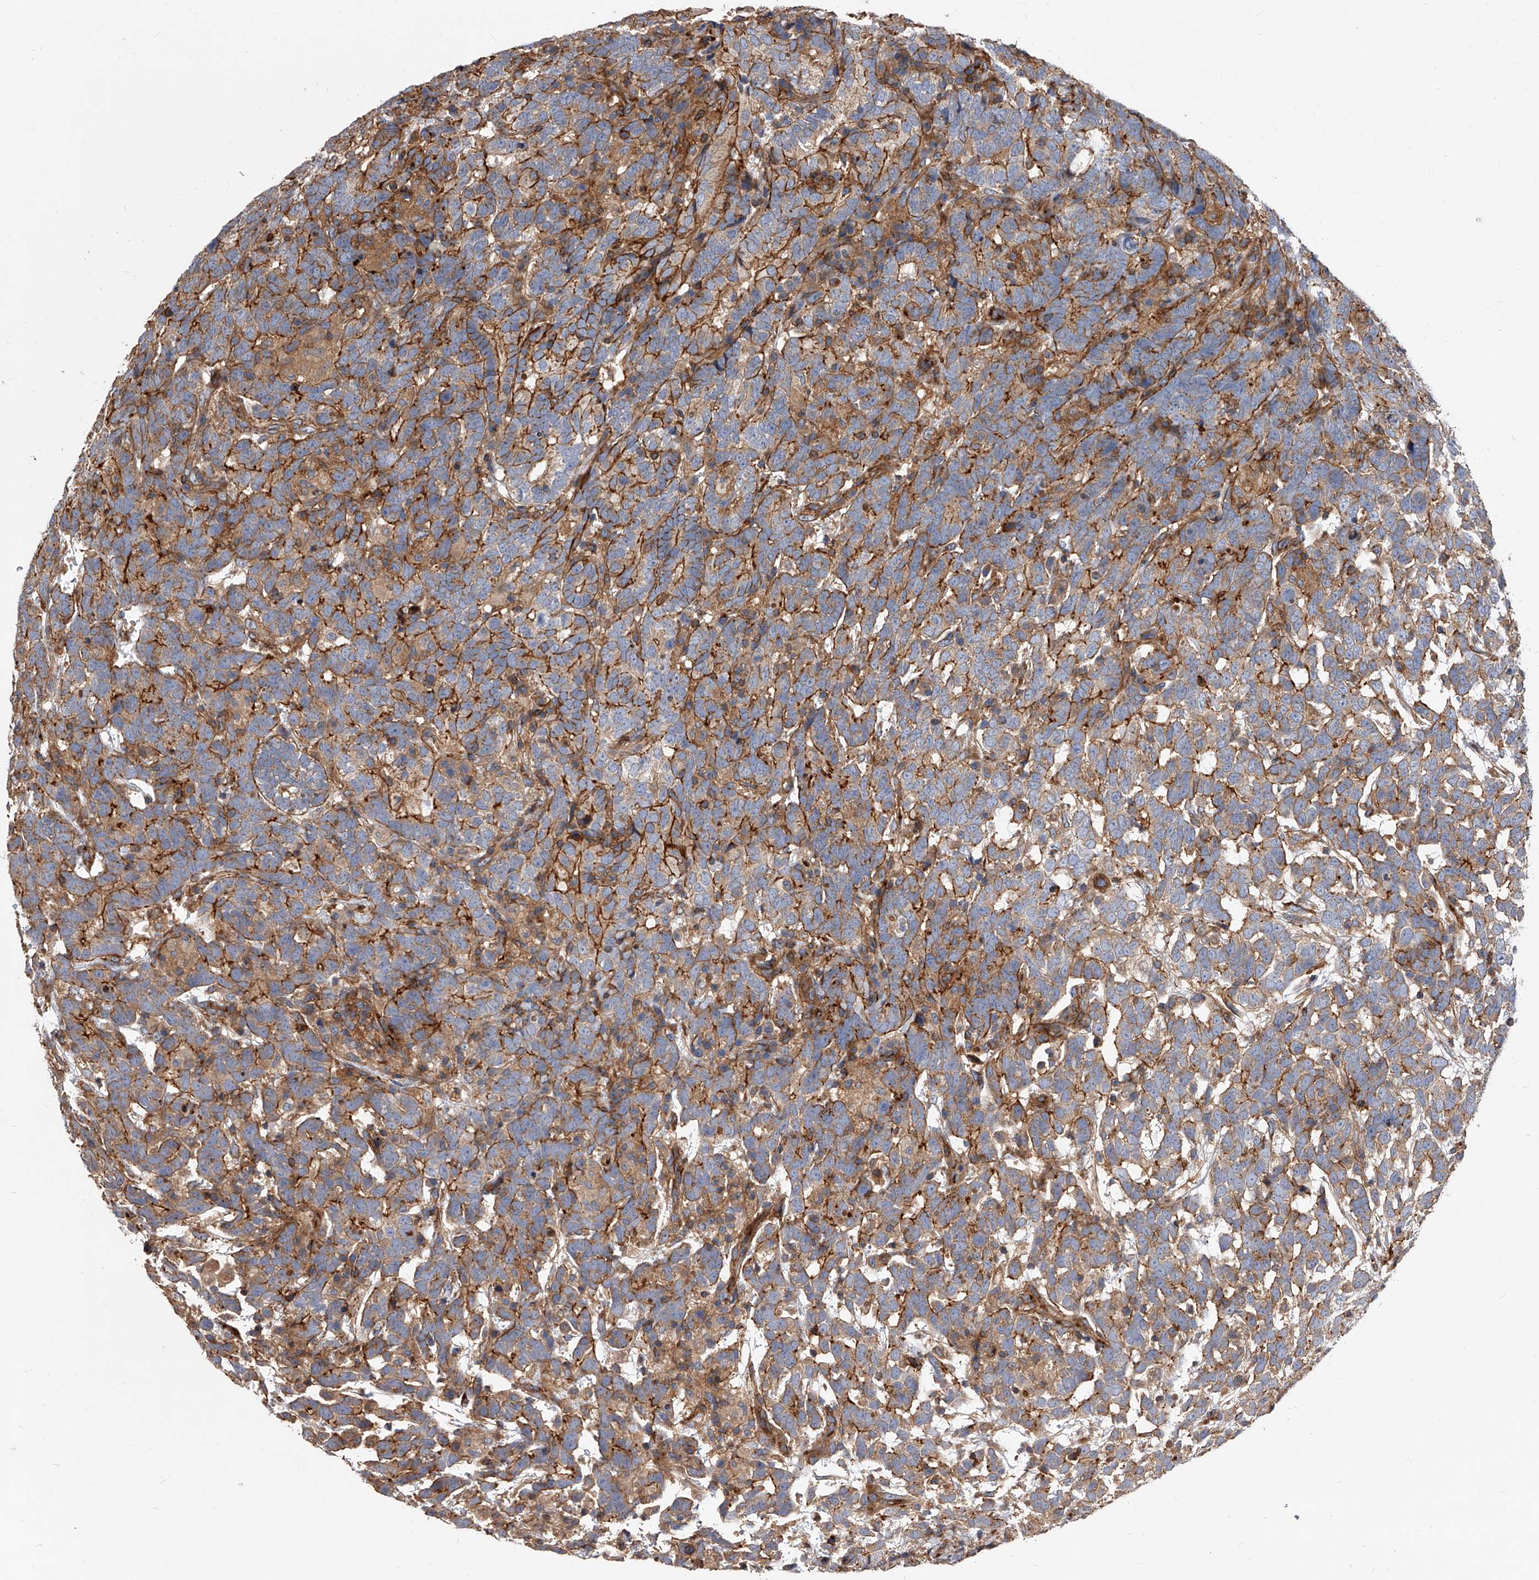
{"staining": {"intensity": "moderate", "quantity": ">75%", "location": "cytoplasmic/membranous"}, "tissue": "testis cancer", "cell_type": "Tumor cells", "image_type": "cancer", "snomed": [{"axis": "morphology", "description": "Carcinoma, Embryonal, NOS"}, {"axis": "topography", "description": "Testis"}], "caption": "Immunohistochemical staining of human testis cancer shows medium levels of moderate cytoplasmic/membranous protein staining in approximately >75% of tumor cells. (brown staining indicates protein expression, while blue staining denotes nuclei).", "gene": "PISD", "patient": {"sex": "male", "age": 26}}